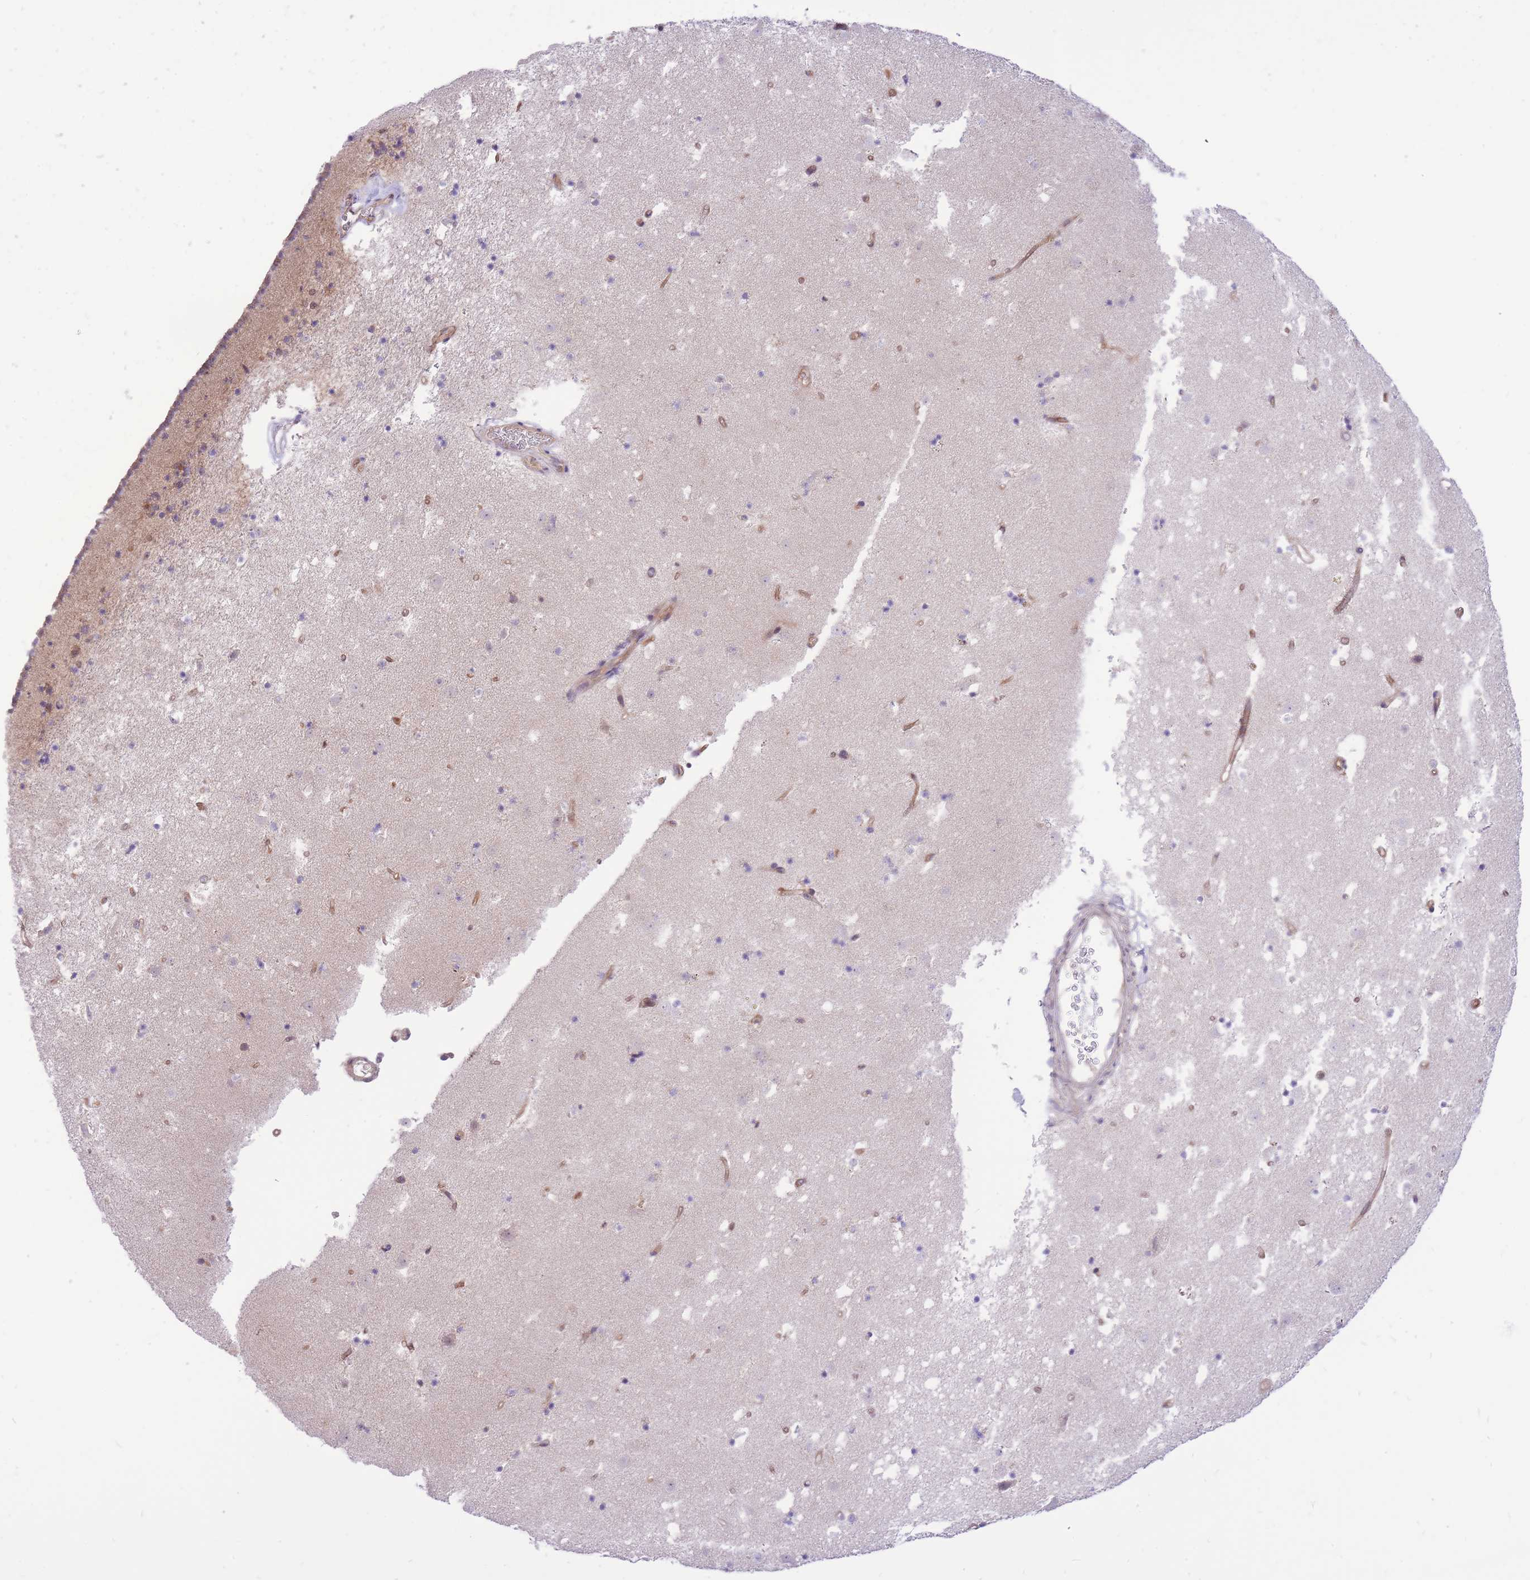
{"staining": {"intensity": "negative", "quantity": "none", "location": "none"}, "tissue": "caudate", "cell_type": "Glial cells", "image_type": "normal", "snomed": [{"axis": "morphology", "description": "Normal tissue, NOS"}, {"axis": "topography", "description": "Lateral ventricle wall"}], "caption": "Glial cells show no significant protein positivity in unremarkable caudate.", "gene": "MINDY2", "patient": {"sex": "male", "age": 58}}